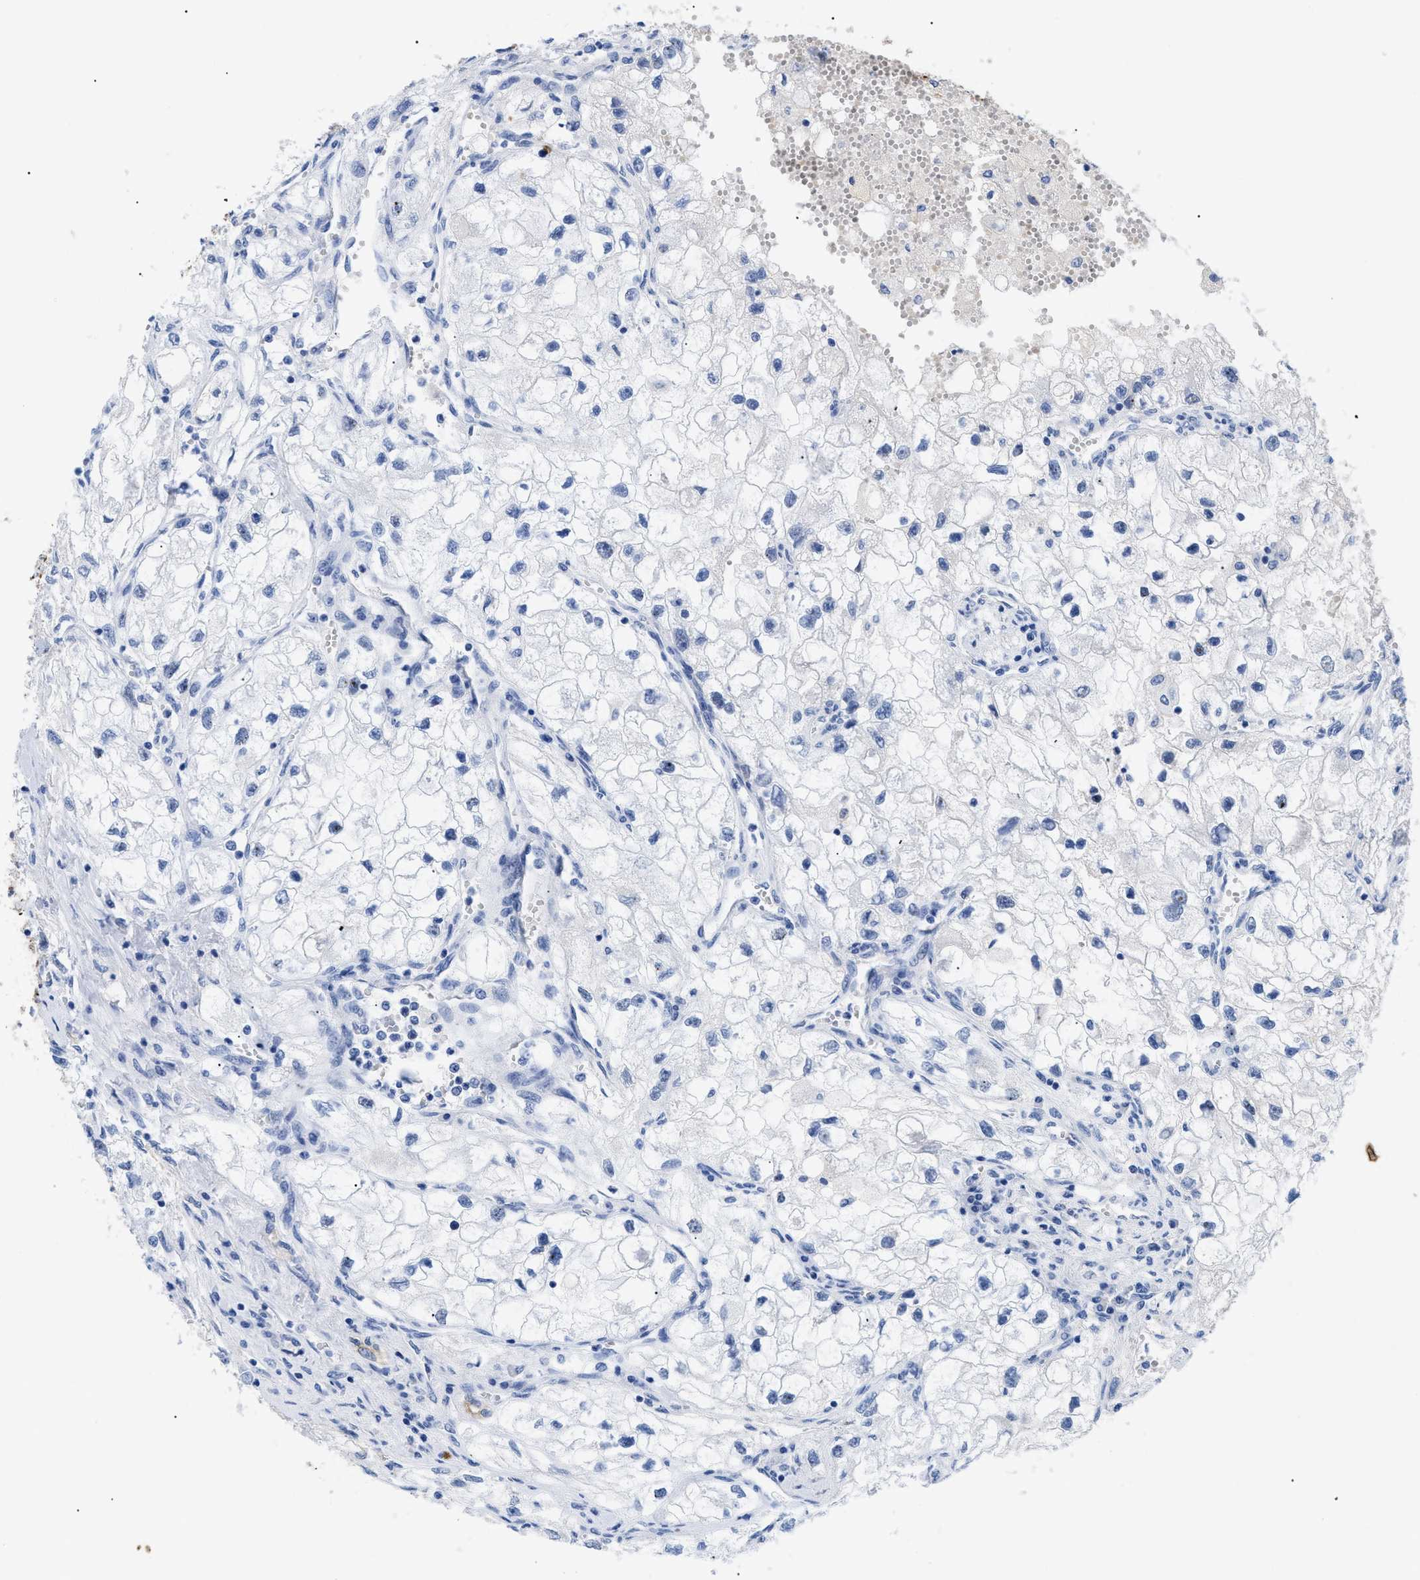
{"staining": {"intensity": "negative", "quantity": "none", "location": "none"}, "tissue": "renal cancer", "cell_type": "Tumor cells", "image_type": "cancer", "snomed": [{"axis": "morphology", "description": "Adenocarcinoma, NOS"}, {"axis": "topography", "description": "Kidney"}], "caption": "The histopathology image demonstrates no staining of tumor cells in renal cancer (adenocarcinoma). The staining is performed using DAB brown chromogen with nuclei counter-stained in using hematoxylin.", "gene": "TMEM68", "patient": {"sex": "female", "age": 70}}